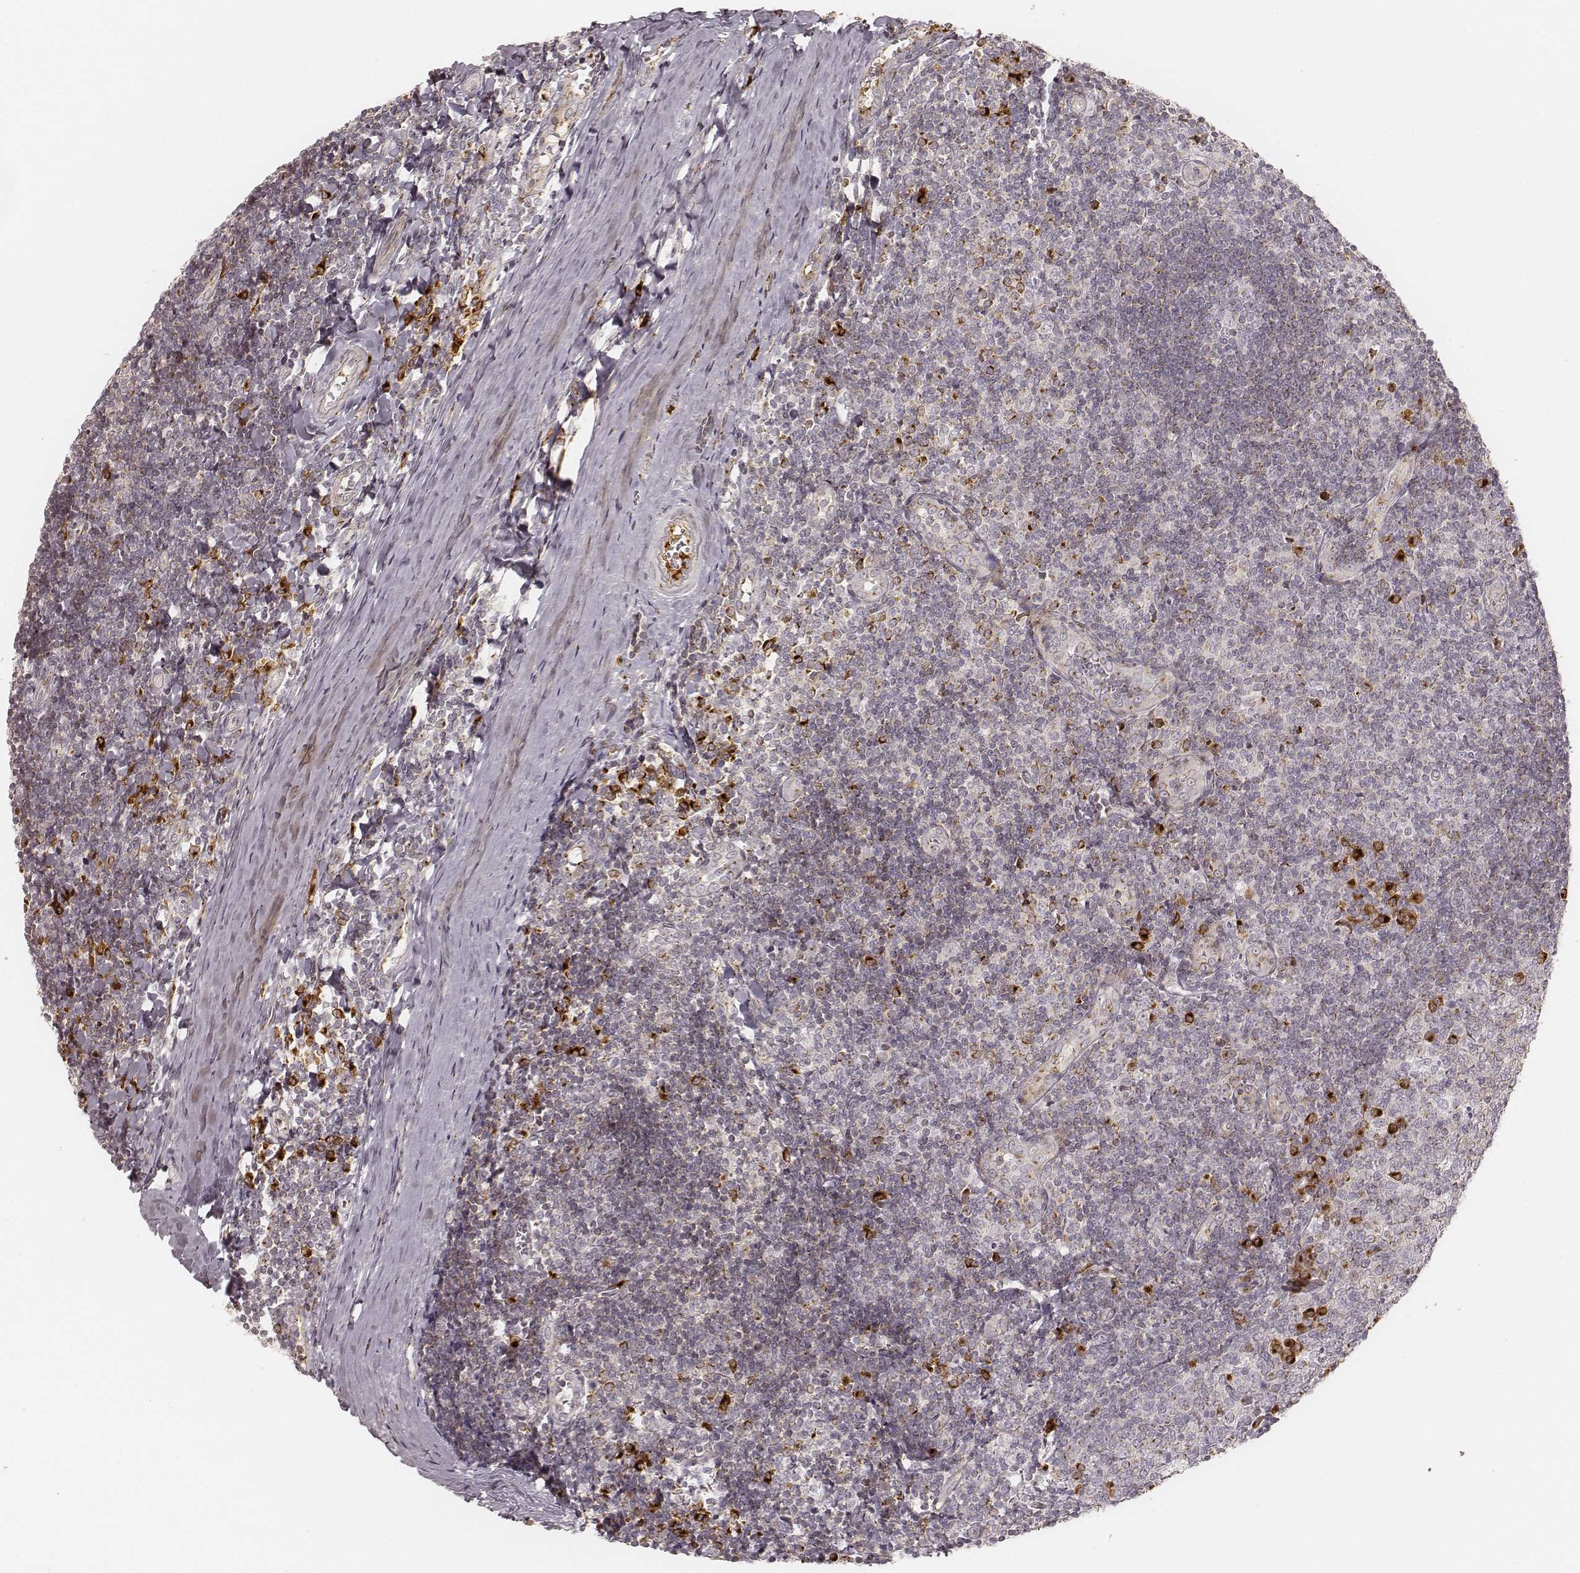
{"staining": {"intensity": "strong", "quantity": "<25%", "location": "cytoplasmic/membranous"}, "tissue": "tonsil", "cell_type": "Germinal center cells", "image_type": "normal", "snomed": [{"axis": "morphology", "description": "Normal tissue, NOS"}, {"axis": "topography", "description": "Tonsil"}], "caption": "Brown immunohistochemical staining in normal human tonsil reveals strong cytoplasmic/membranous positivity in approximately <25% of germinal center cells.", "gene": "GORASP2", "patient": {"sex": "female", "age": 12}}